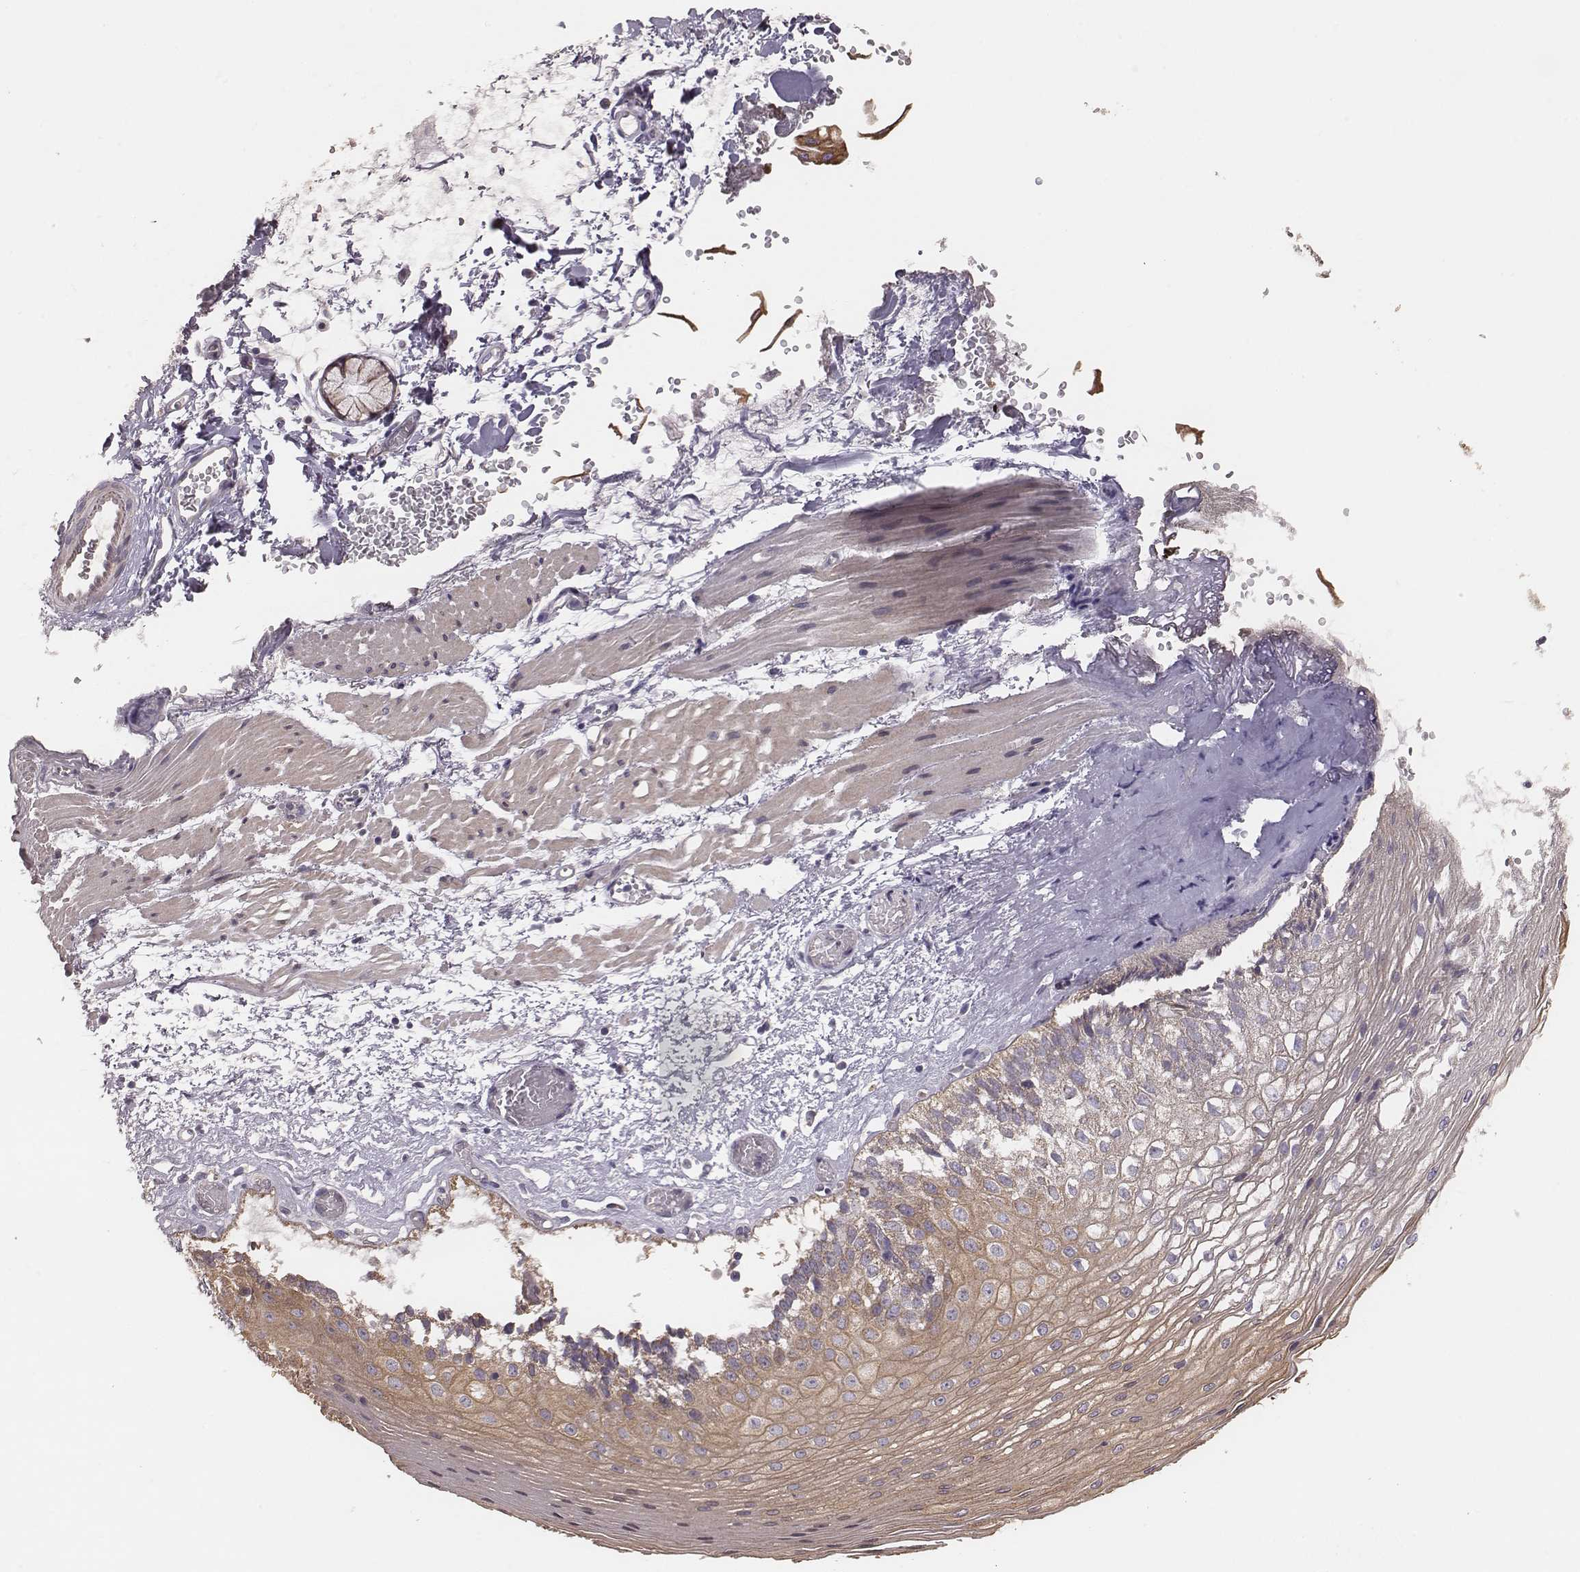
{"staining": {"intensity": "weak", "quantity": ">75%", "location": "cytoplasmic/membranous"}, "tissue": "esophagus", "cell_type": "Squamous epithelial cells", "image_type": "normal", "snomed": [{"axis": "morphology", "description": "Normal tissue, NOS"}, {"axis": "topography", "description": "Esophagus"}], "caption": "IHC (DAB (3,3'-diaminobenzidine)) staining of benign human esophagus reveals weak cytoplasmic/membranous protein positivity in approximately >75% of squamous epithelial cells.", "gene": "HAVCR1", "patient": {"sex": "female", "age": 62}}